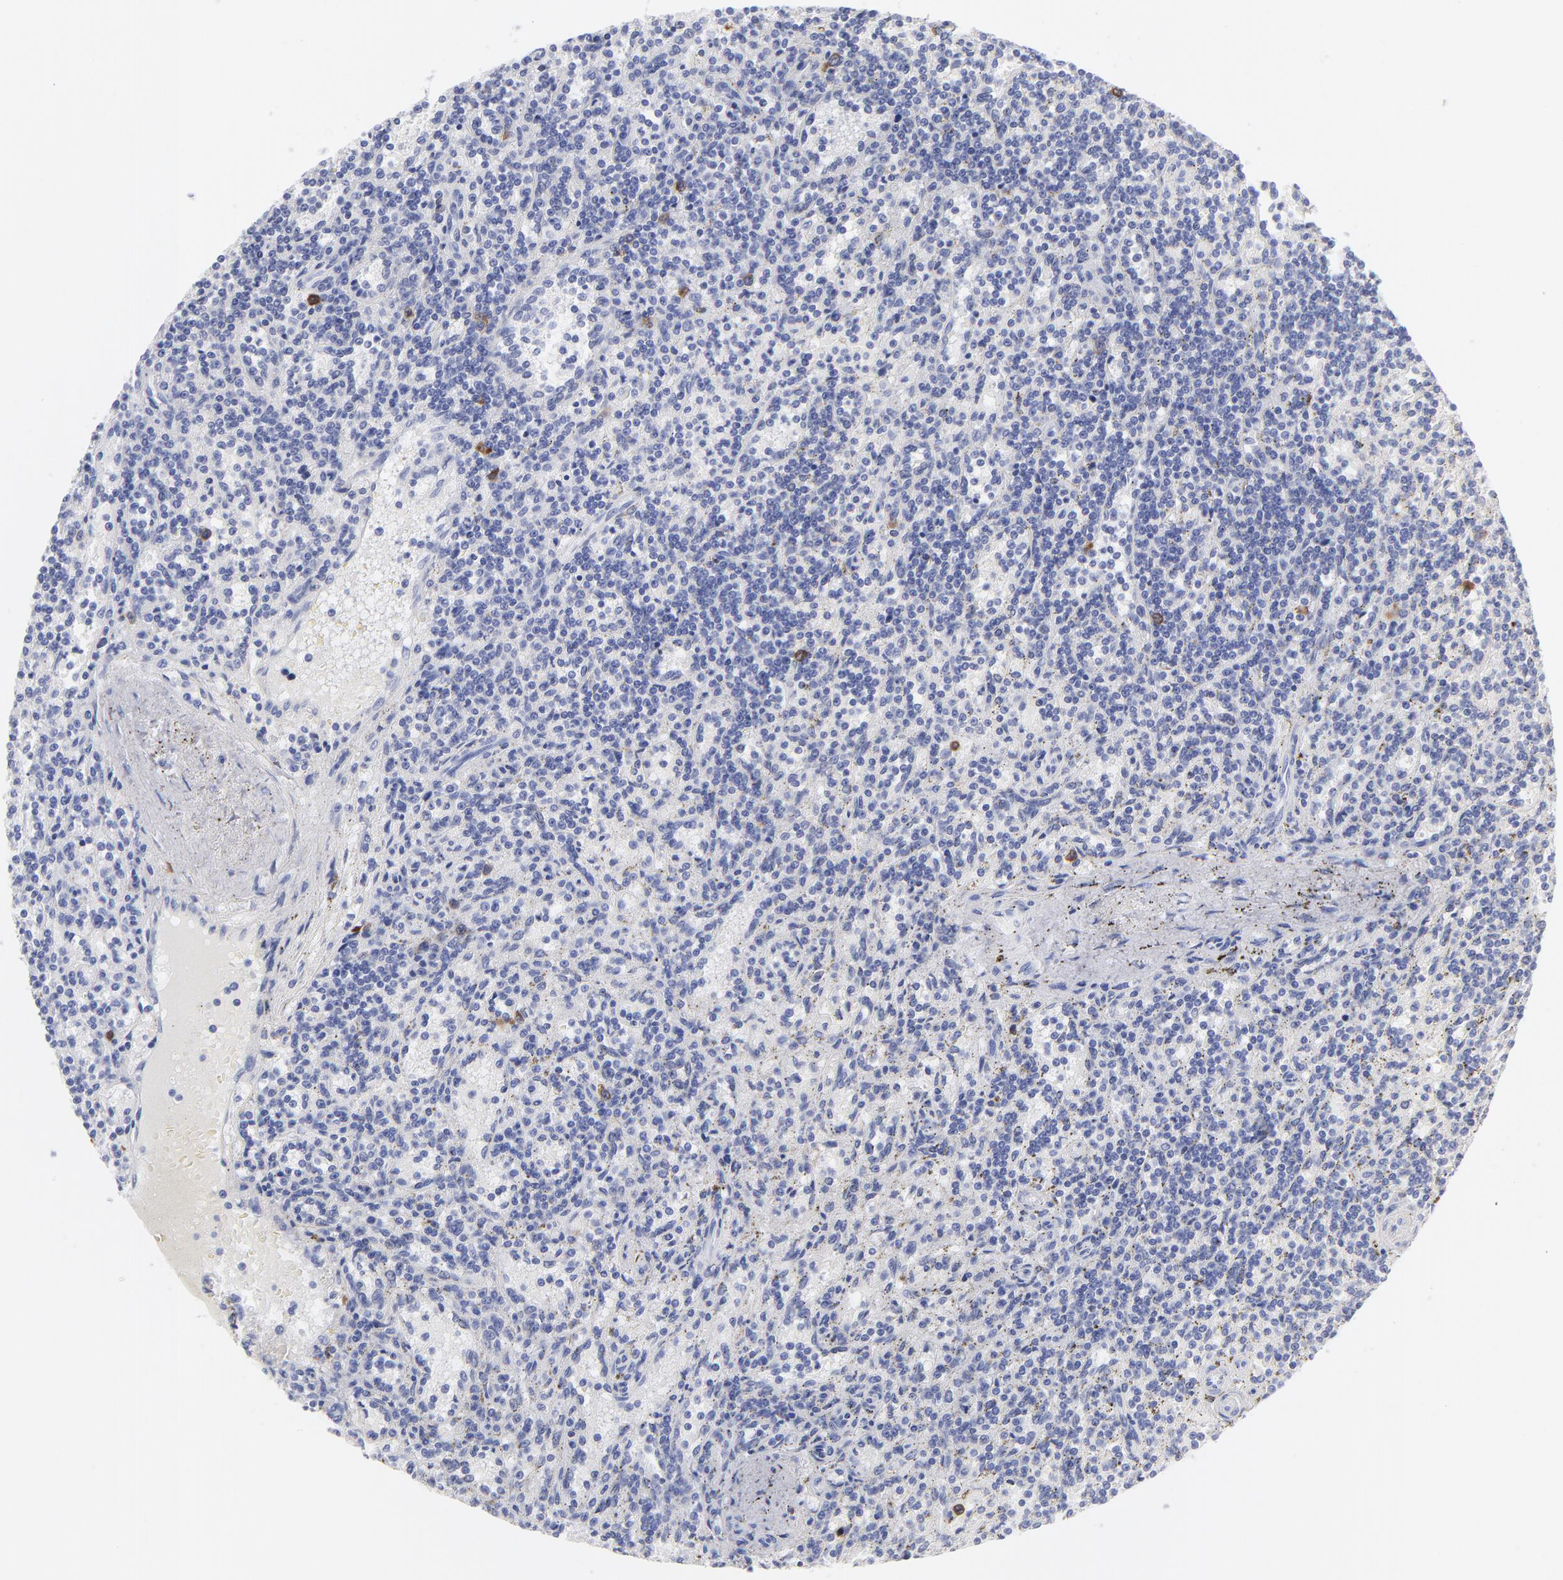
{"staining": {"intensity": "negative", "quantity": "none", "location": "none"}, "tissue": "lymphoma", "cell_type": "Tumor cells", "image_type": "cancer", "snomed": [{"axis": "morphology", "description": "Malignant lymphoma, non-Hodgkin's type, Low grade"}, {"axis": "topography", "description": "Spleen"}], "caption": "Tumor cells show no significant expression in lymphoma.", "gene": "CCNB1", "patient": {"sex": "male", "age": 73}}